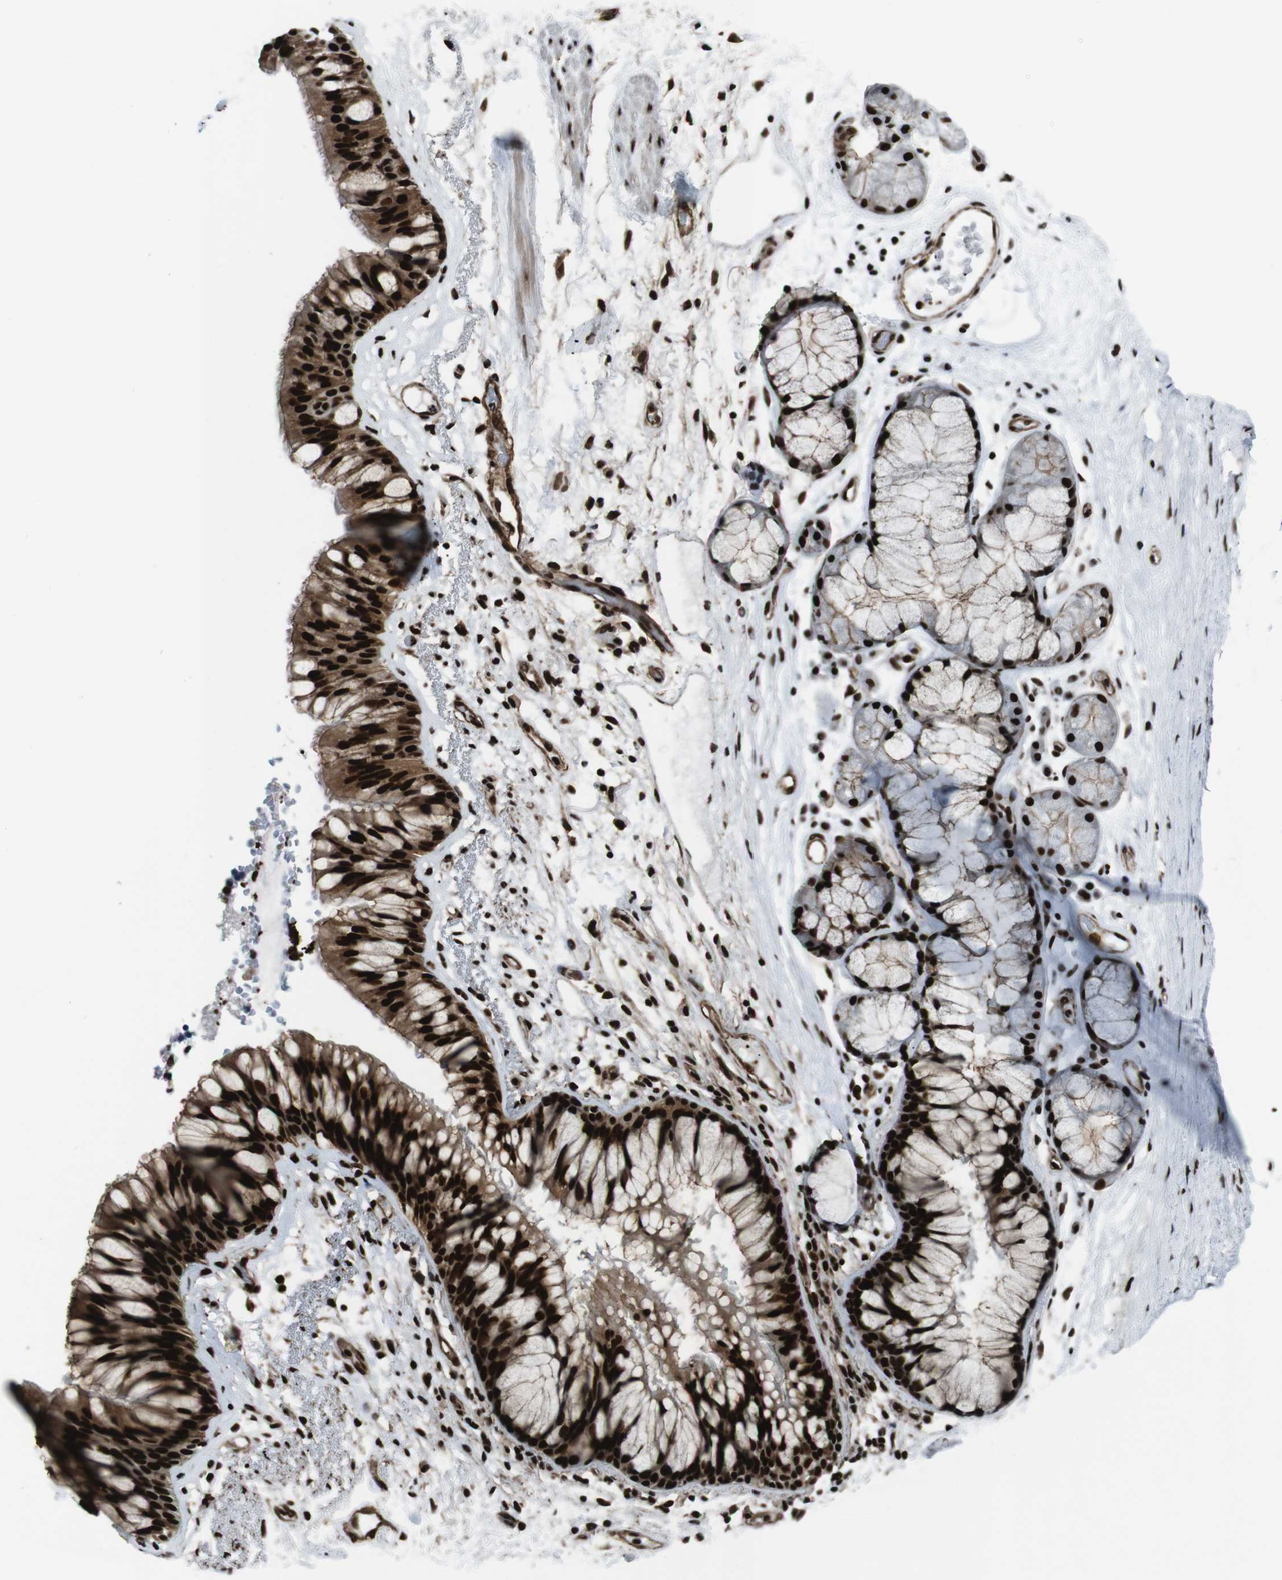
{"staining": {"intensity": "strong", "quantity": ">75%", "location": "cytoplasmic/membranous,nuclear"}, "tissue": "bronchus", "cell_type": "Respiratory epithelial cells", "image_type": "normal", "snomed": [{"axis": "morphology", "description": "Normal tissue, NOS"}, {"axis": "topography", "description": "Bronchus"}], "caption": "The immunohistochemical stain shows strong cytoplasmic/membranous,nuclear staining in respiratory epithelial cells of unremarkable bronchus. (DAB IHC with brightfield microscopy, high magnification).", "gene": "HNRNPU", "patient": {"sex": "male", "age": 66}}